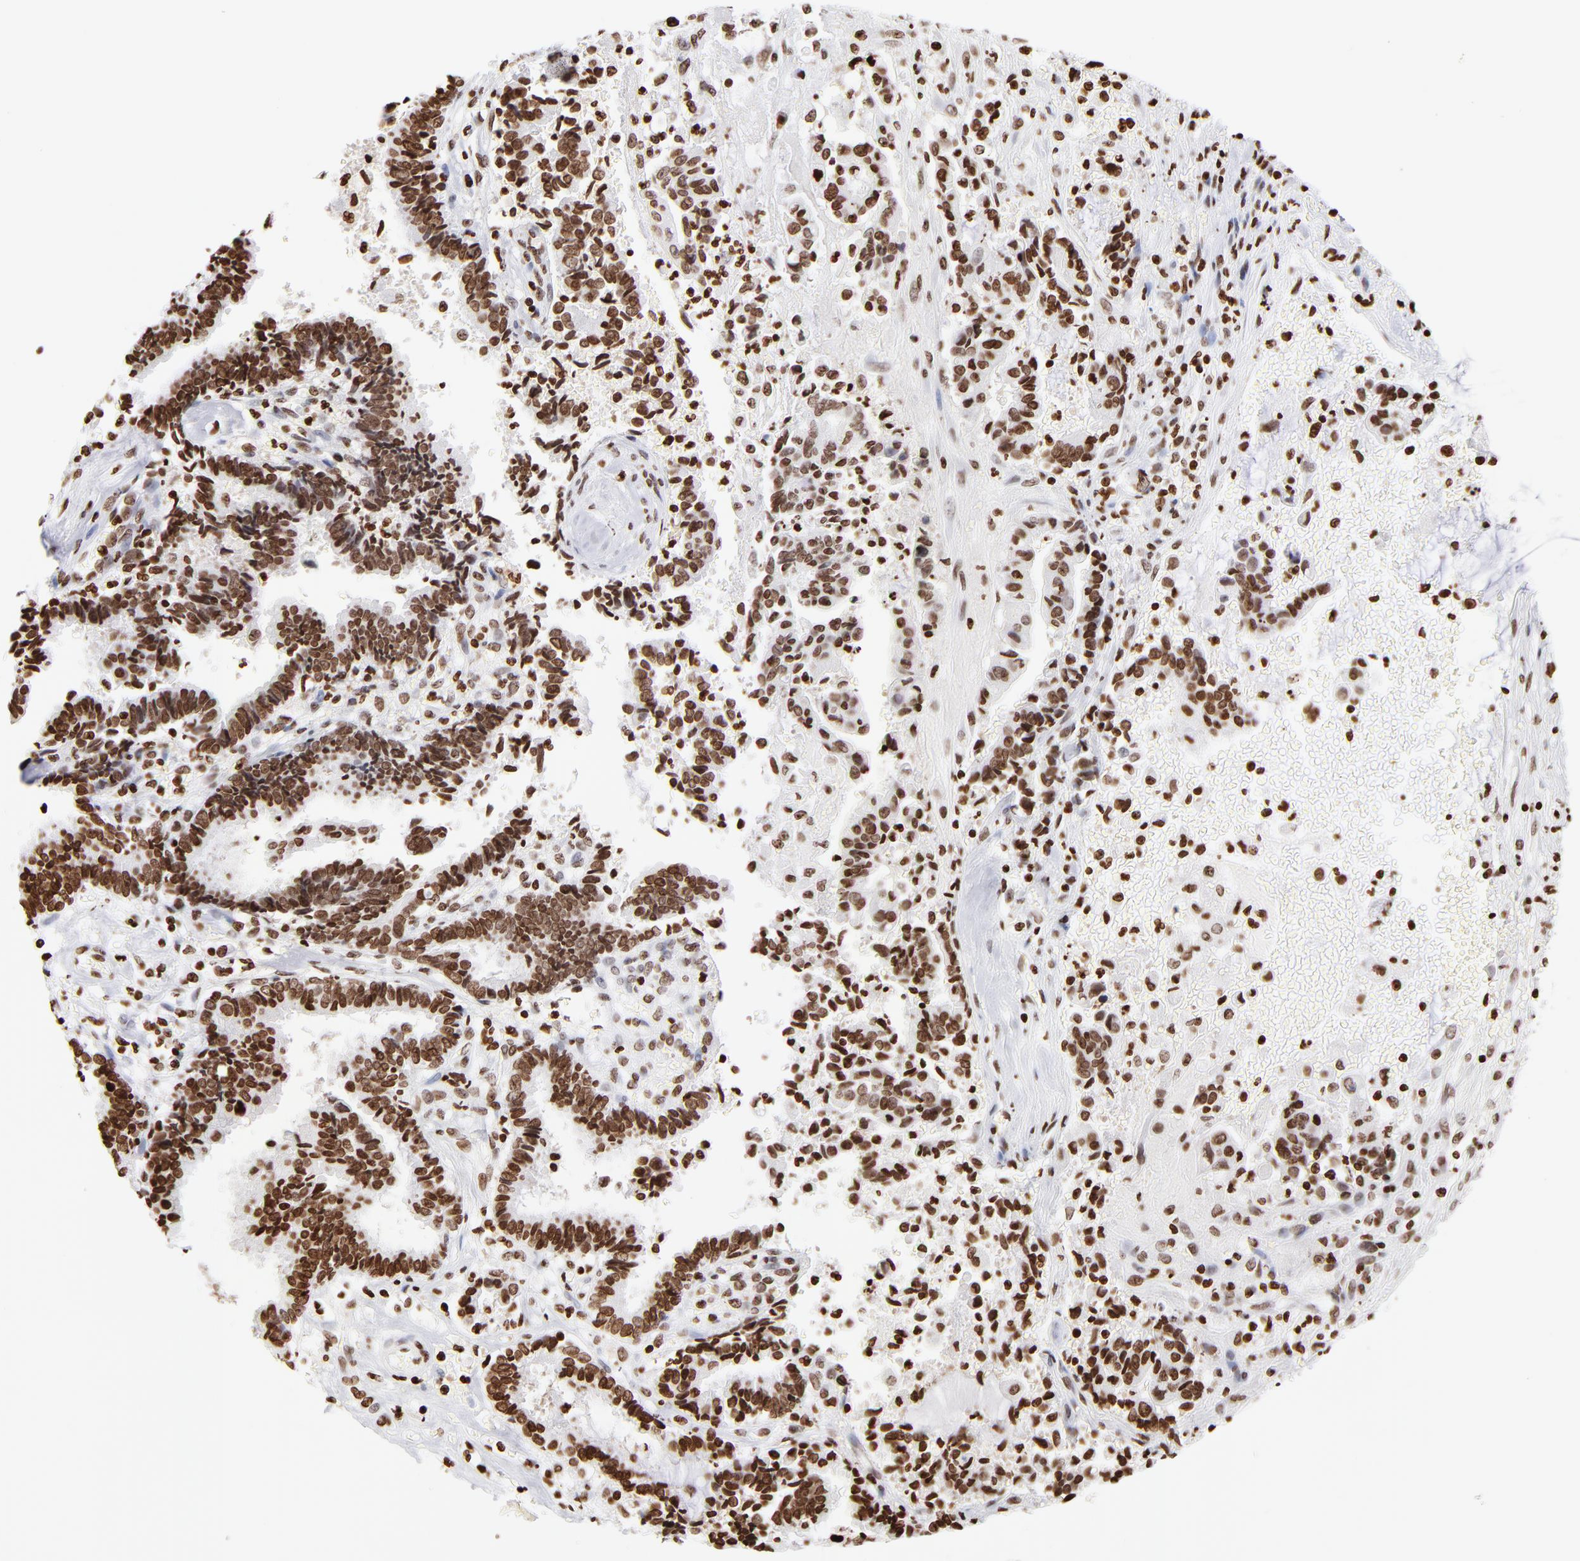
{"staining": {"intensity": "strong", "quantity": ">75%", "location": "nuclear"}, "tissue": "liver cancer", "cell_type": "Tumor cells", "image_type": "cancer", "snomed": [{"axis": "morphology", "description": "Cholangiocarcinoma"}, {"axis": "topography", "description": "Liver"}], "caption": "Cholangiocarcinoma (liver) was stained to show a protein in brown. There is high levels of strong nuclear expression in approximately >75% of tumor cells.", "gene": "RTL4", "patient": {"sex": "male", "age": 57}}